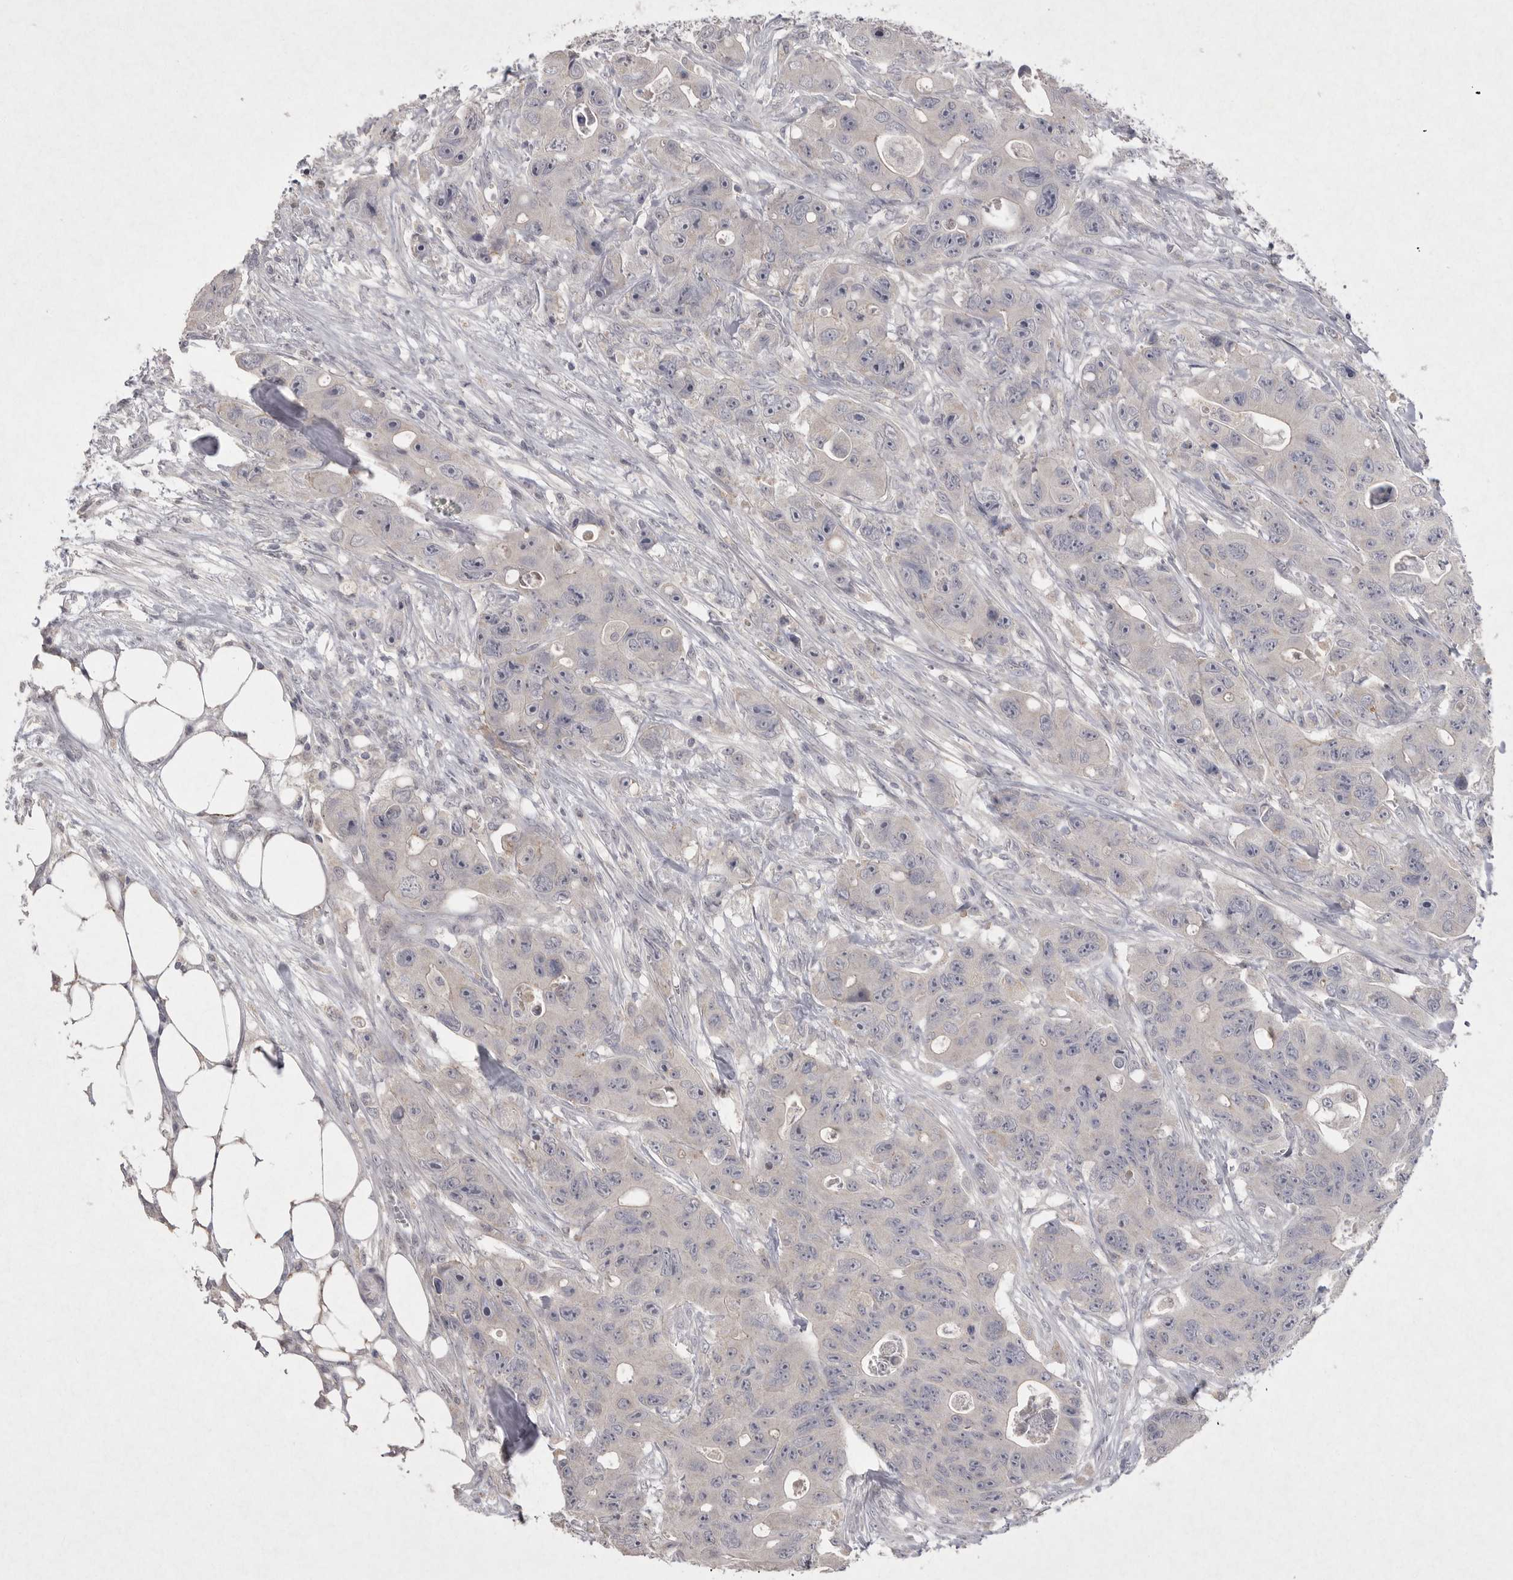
{"staining": {"intensity": "negative", "quantity": "none", "location": "none"}, "tissue": "colorectal cancer", "cell_type": "Tumor cells", "image_type": "cancer", "snomed": [{"axis": "morphology", "description": "Adenocarcinoma, NOS"}, {"axis": "topography", "description": "Colon"}], "caption": "Tumor cells show no significant protein positivity in adenocarcinoma (colorectal).", "gene": "VANGL2", "patient": {"sex": "female", "age": 46}}